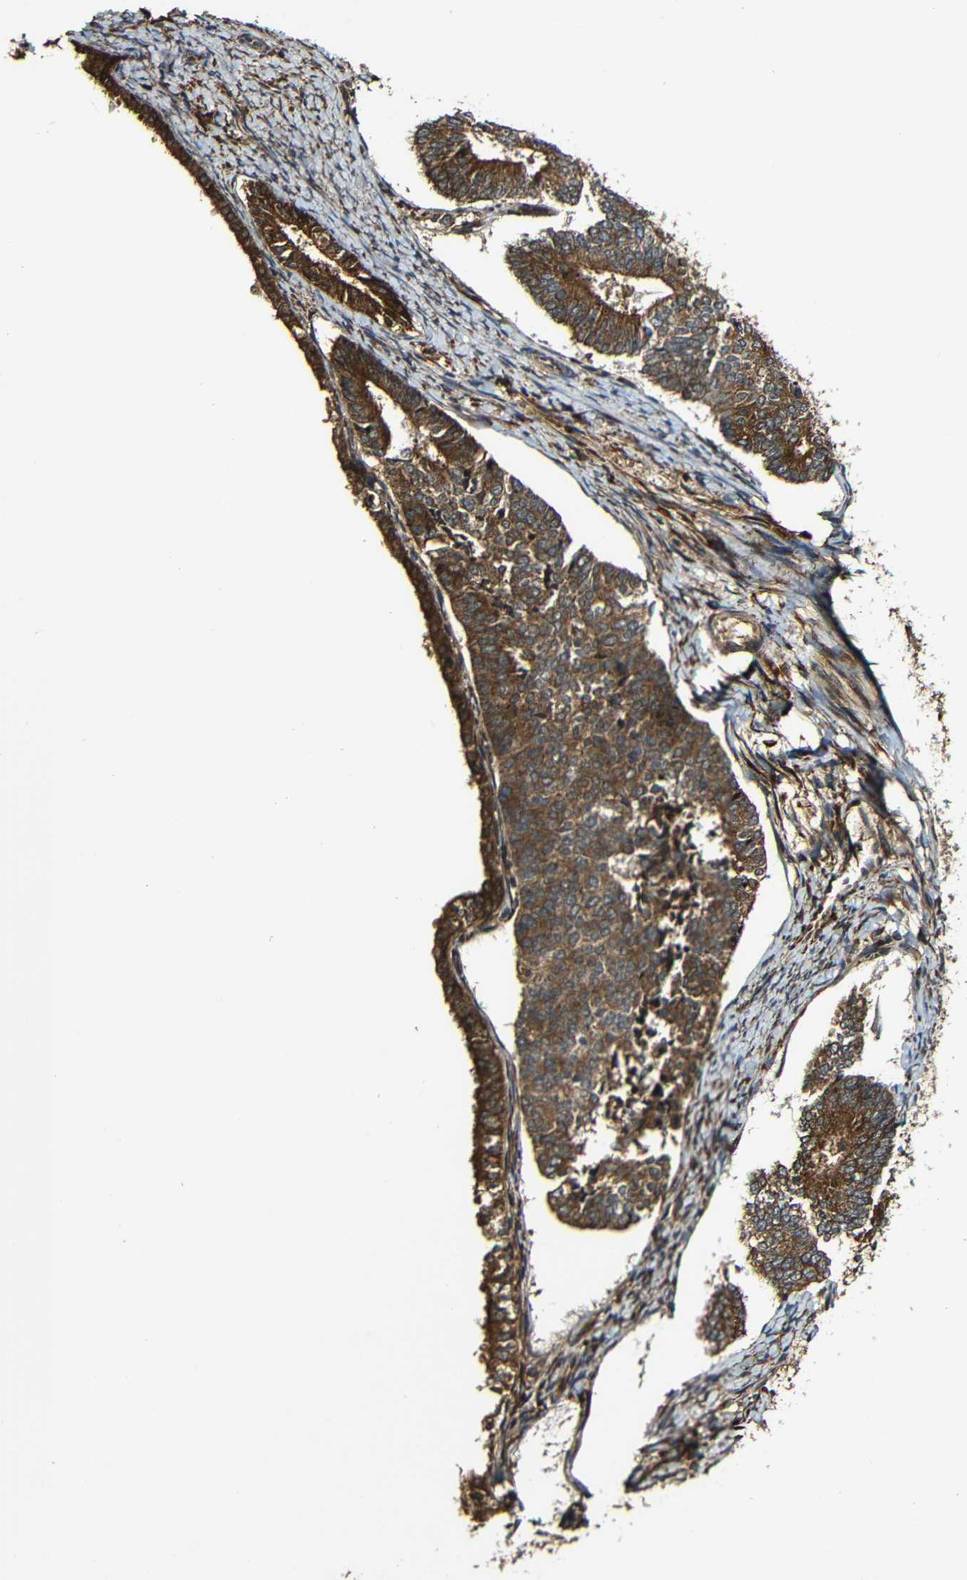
{"staining": {"intensity": "strong", "quantity": ">75%", "location": "cytoplasmic/membranous"}, "tissue": "endometrial cancer", "cell_type": "Tumor cells", "image_type": "cancer", "snomed": [{"axis": "morphology", "description": "Adenocarcinoma, NOS"}, {"axis": "topography", "description": "Endometrium"}], "caption": "Strong cytoplasmic/membranous positivity is identified in about >75% of tumor cells in endometrial cancer (adenocarcinoma).", "gene": "CASP8", "patient": {"sex": "female", "age": 70}}